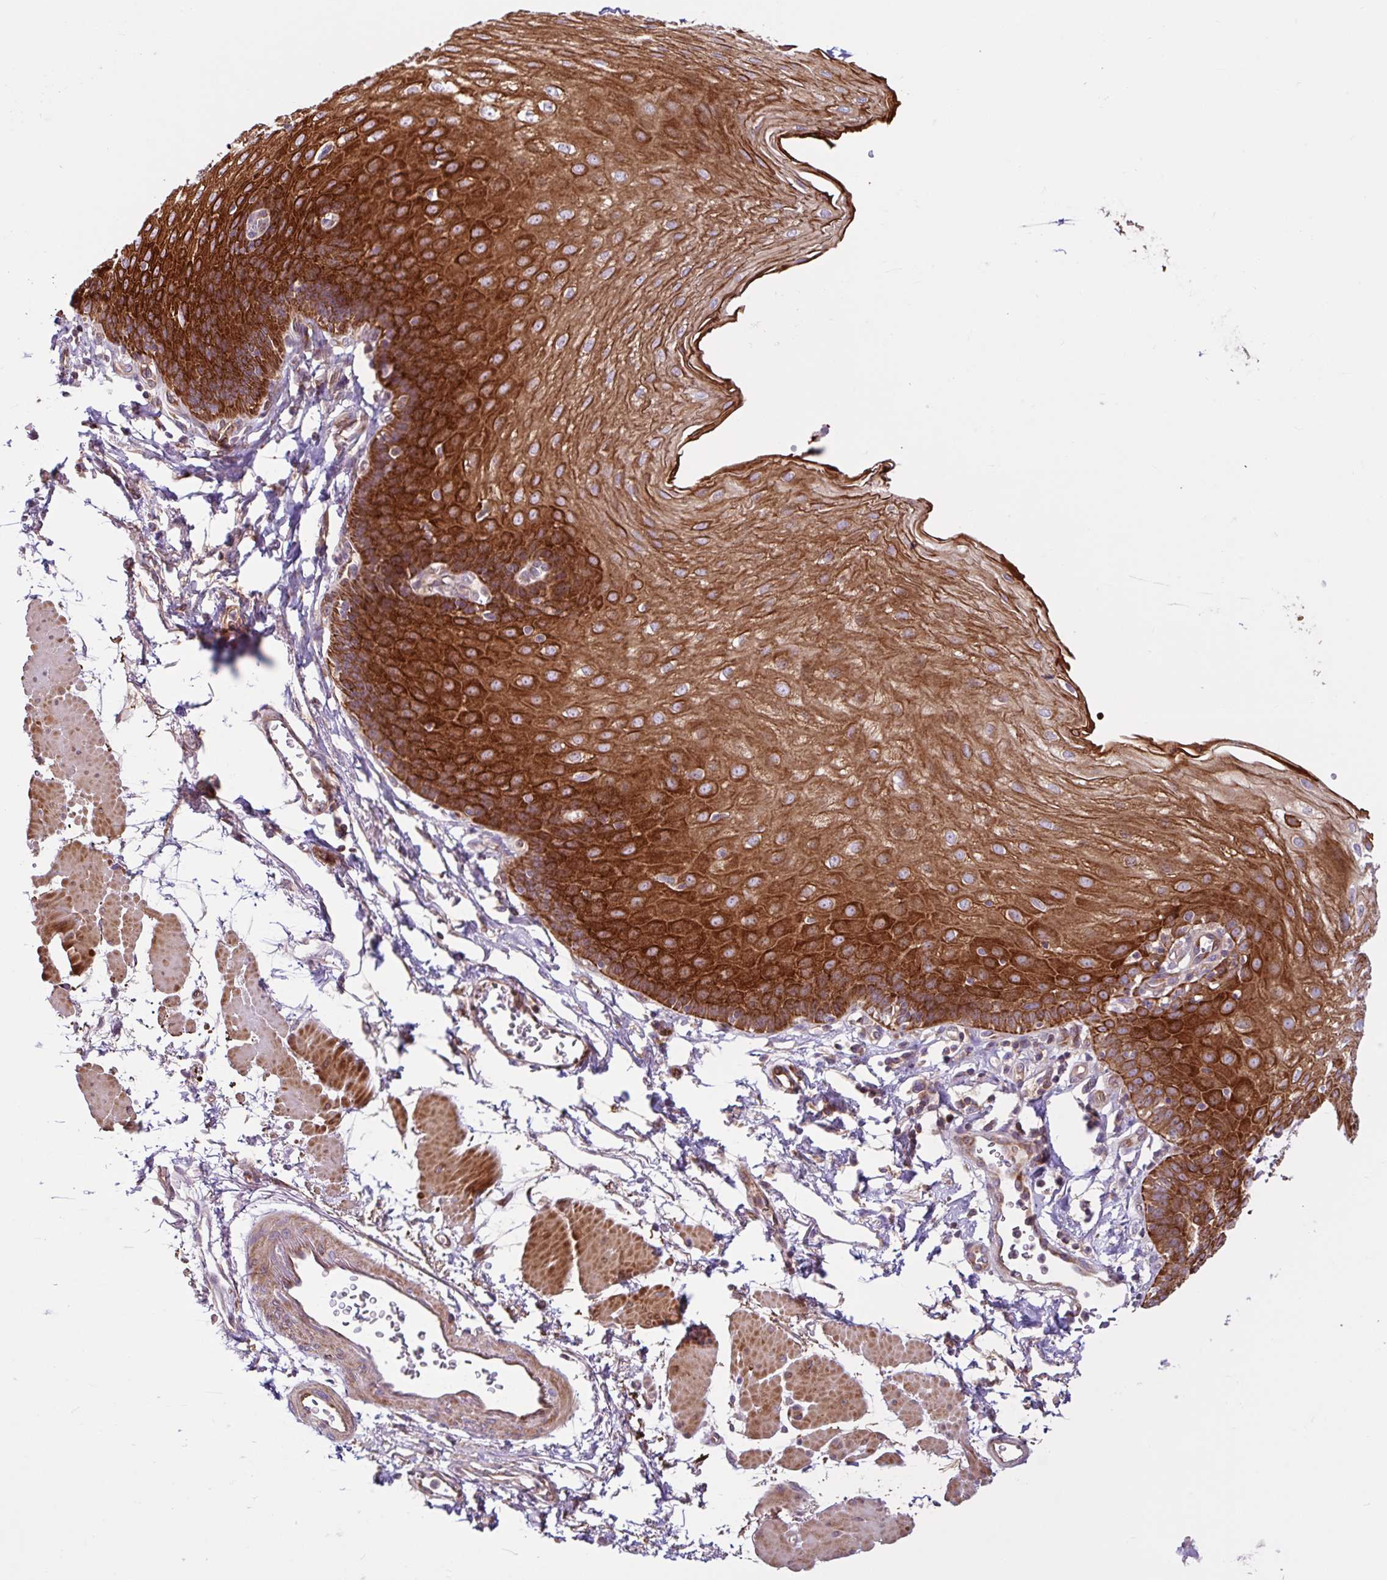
{"staining": {"intensity": "strong", "quantity": ">75%", "location": "cytoplasmic/membranous"}, "tissue": "esophagus", "cell_type": "Squamous epithelial cells", "image_type": "normal", "snomed": [{"axis": "morphology", "description": "Normal tissue, NOS"}, {"axis": "topography", "description": "Esophagus"}], "caption": "A brown stain labels strong cytoplasmic/membranous expression of a protein in squamous epithelial cells of normal esophagus. (DAB IHC with brightfield microscopy, high magnification).", "gene": "NTPCR", "patient": {"sex": "female", "age": 81}}